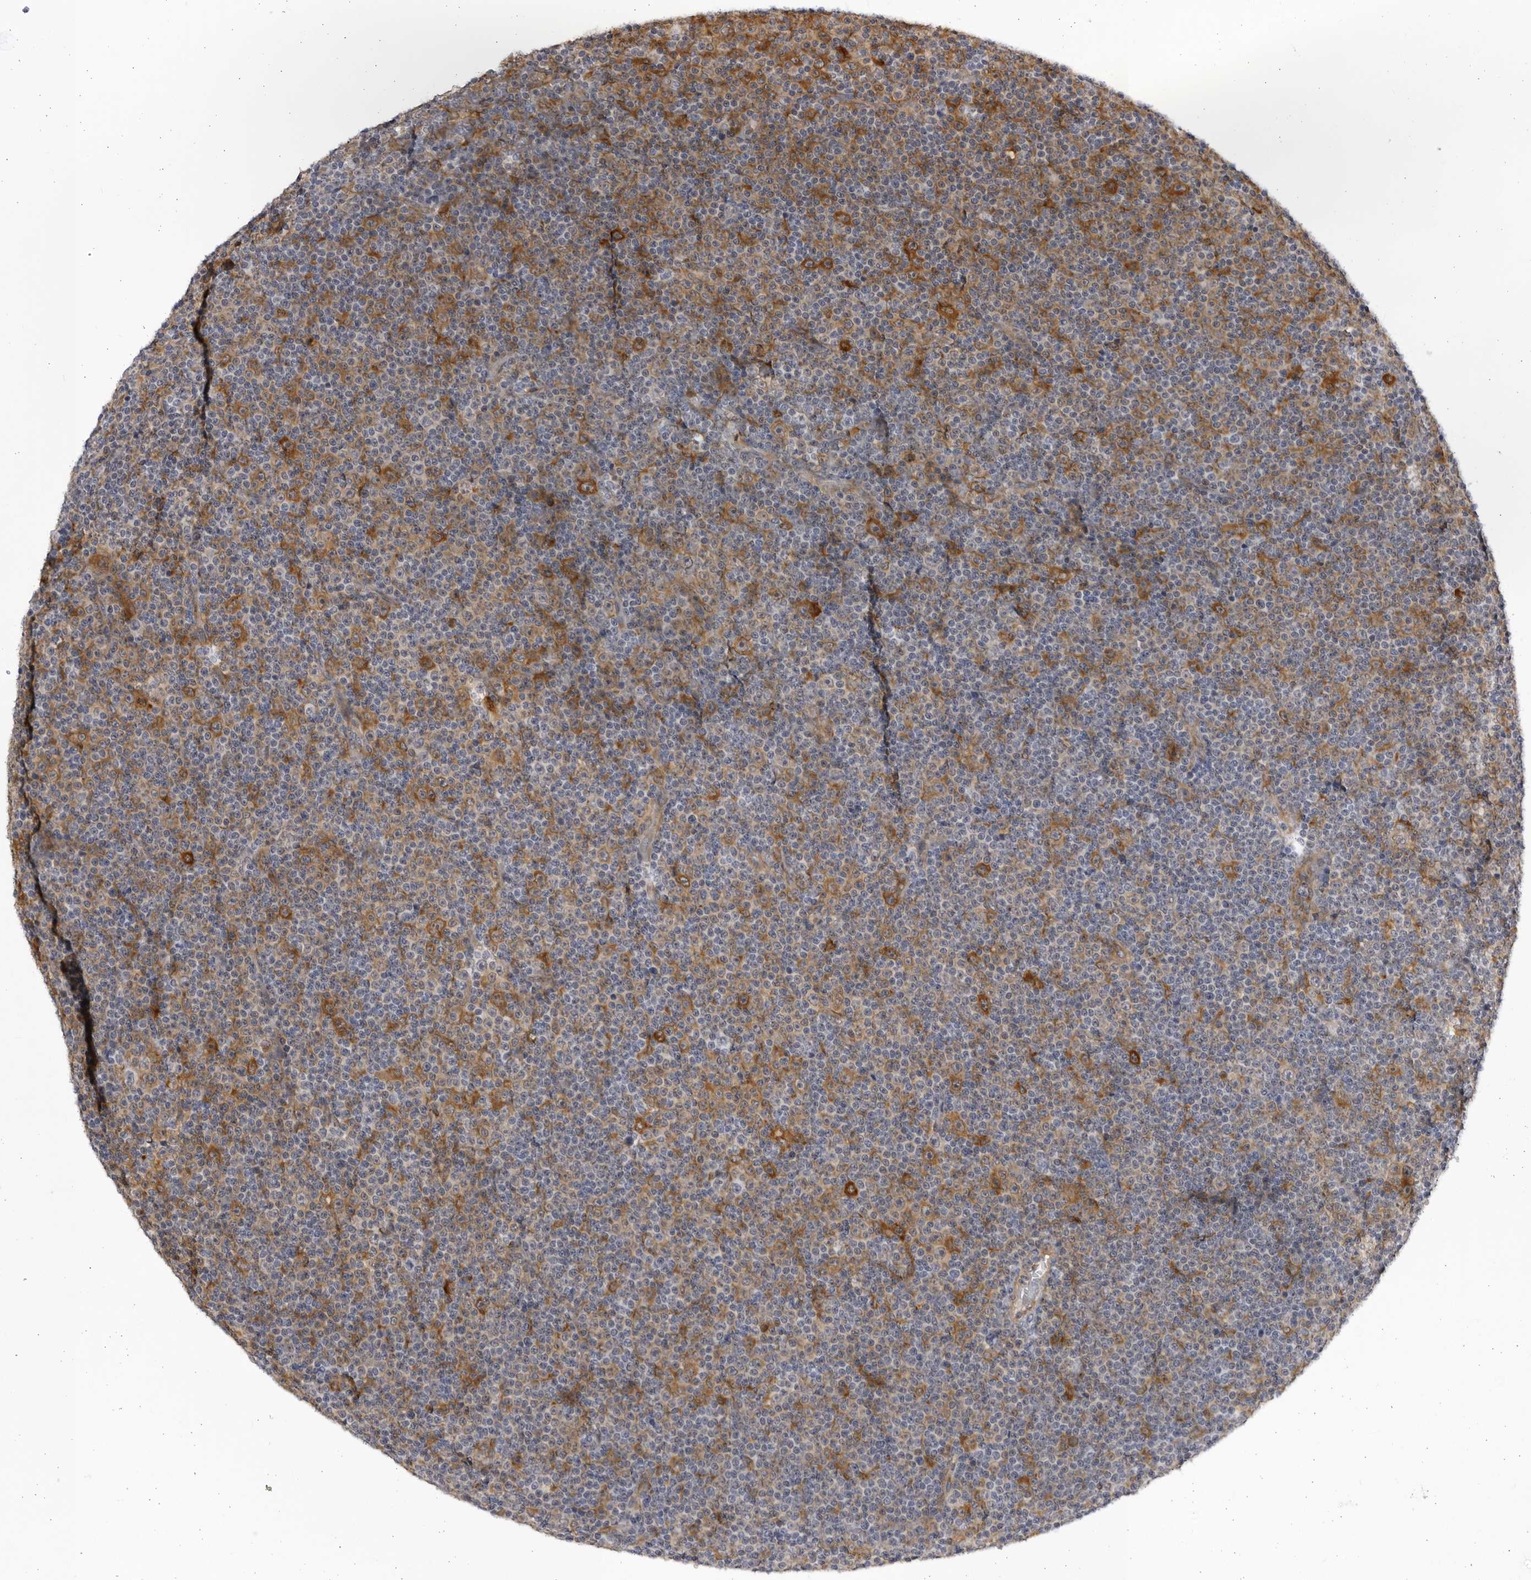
{"staining": {"intensity": "negative", "quantity": "none", "location": "none"}, "tissue": "lymphoma", "cell_type": "Tumor cells", "image_type": "cancer", "snomed": [{"axis": "morphology", "description": "Malignant lymphoma, non-Hodgkin's type, Low grade"}, {"axis": "topography", "description": "Lymph node"}], "caption": "This is an immunohistochemistry (IHC) histopathology image of lymphoma. There is no positivity in tumor cells.", "gene": "BMP2K", "patient": {"sex": "female", "age": 67}}